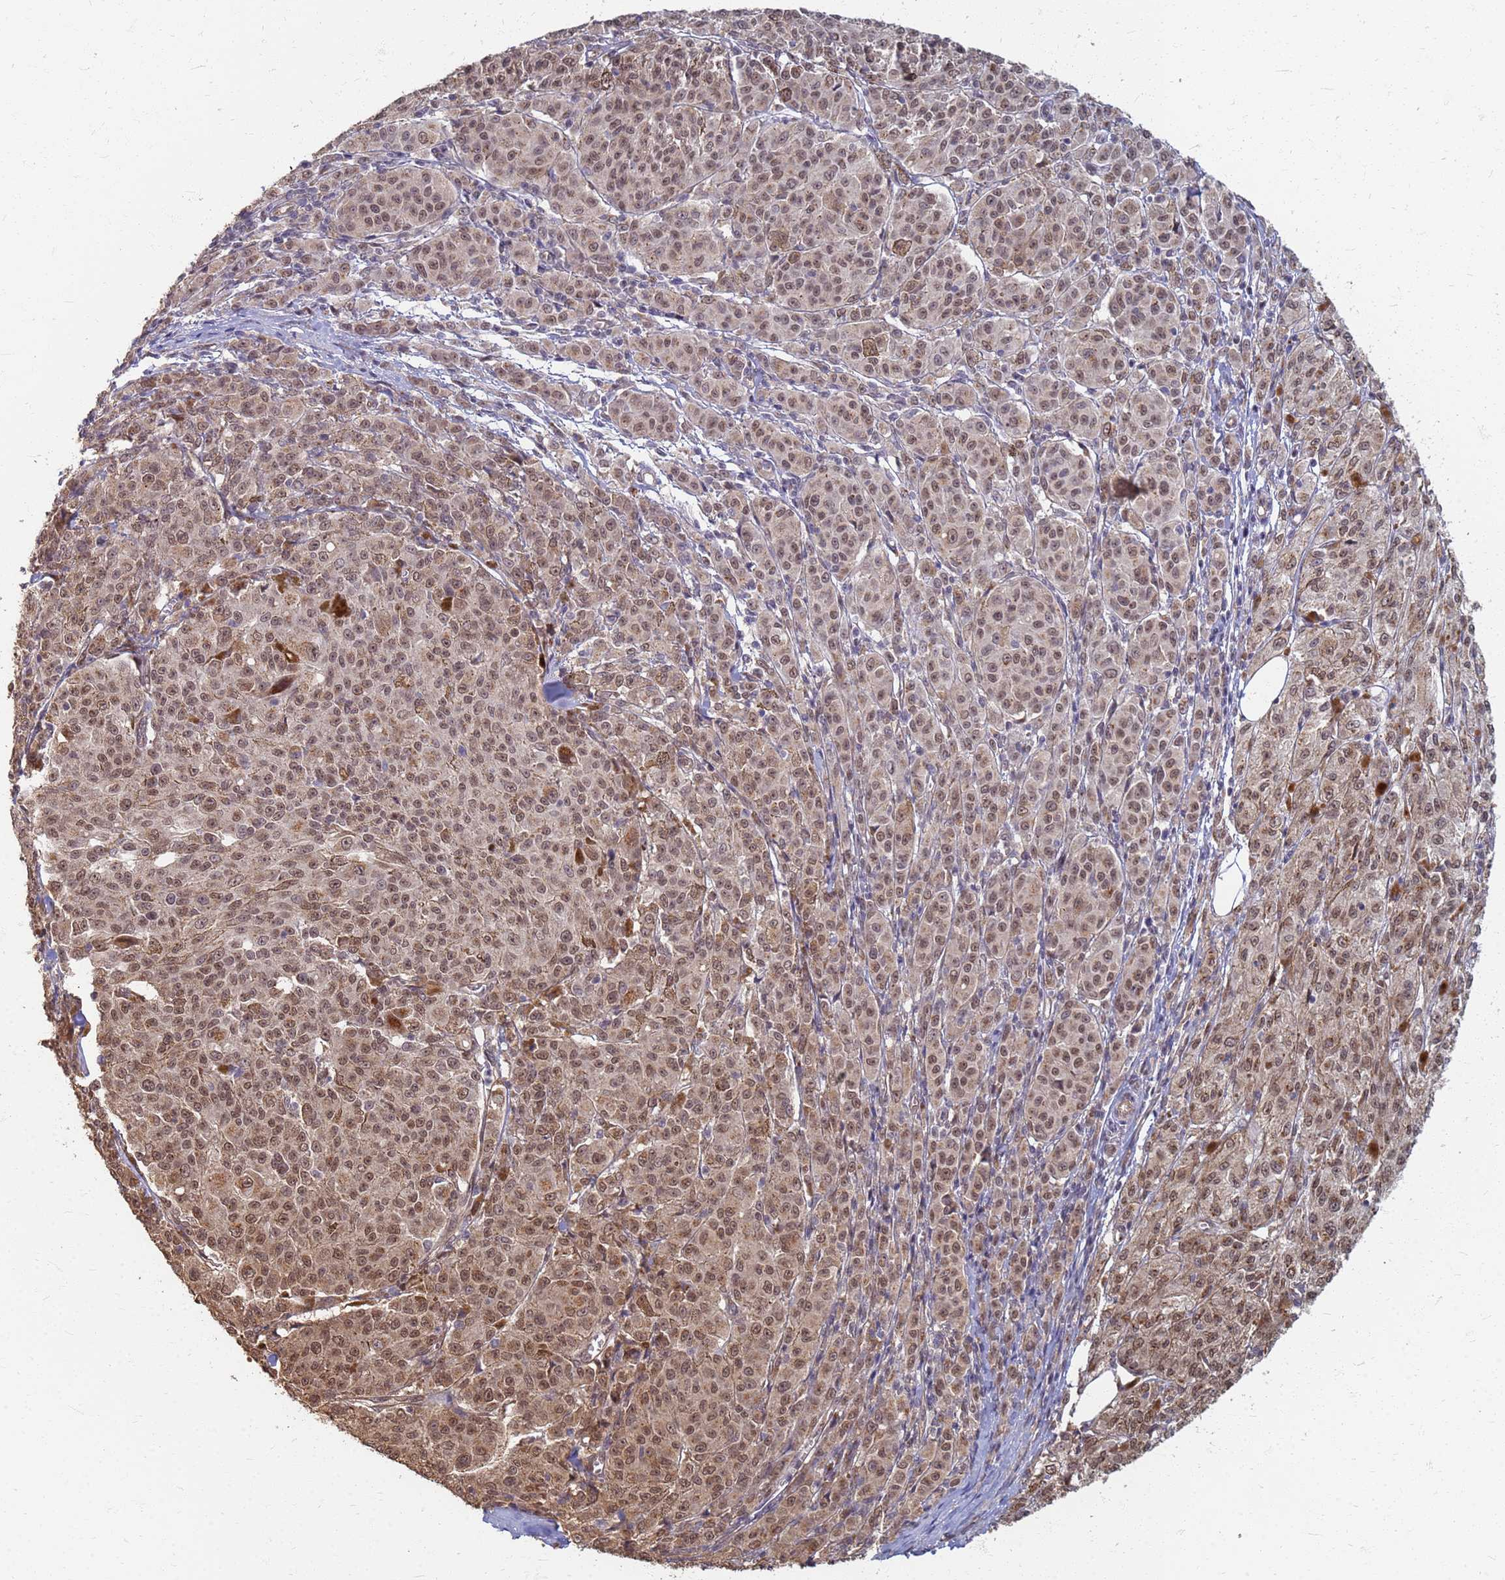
{"staining": {"intensity": "moderate", "quantity": ">75%", "location": "cytoplasmic/membranous,nuclear"}, "tissue": "melanoma", "cell_type": "Tumor cells", "image_type": "cancer", "snomed": [{"axis": "morphology", "description": "Malignant melanoma, NOS"}, {"axis": "topography", "description": "Skin"}], "caption": "This histopathology image shows malignant melanoma stained with immunohistochemistry to label a protein in brown. The cytoplasmic/membranous and nuclear of tumor cells show moderate positivity for the protein. Nuclei are counter-stained blue.", "gene": "ITGB4", "patient": {"sex": "female", "age": 52}}